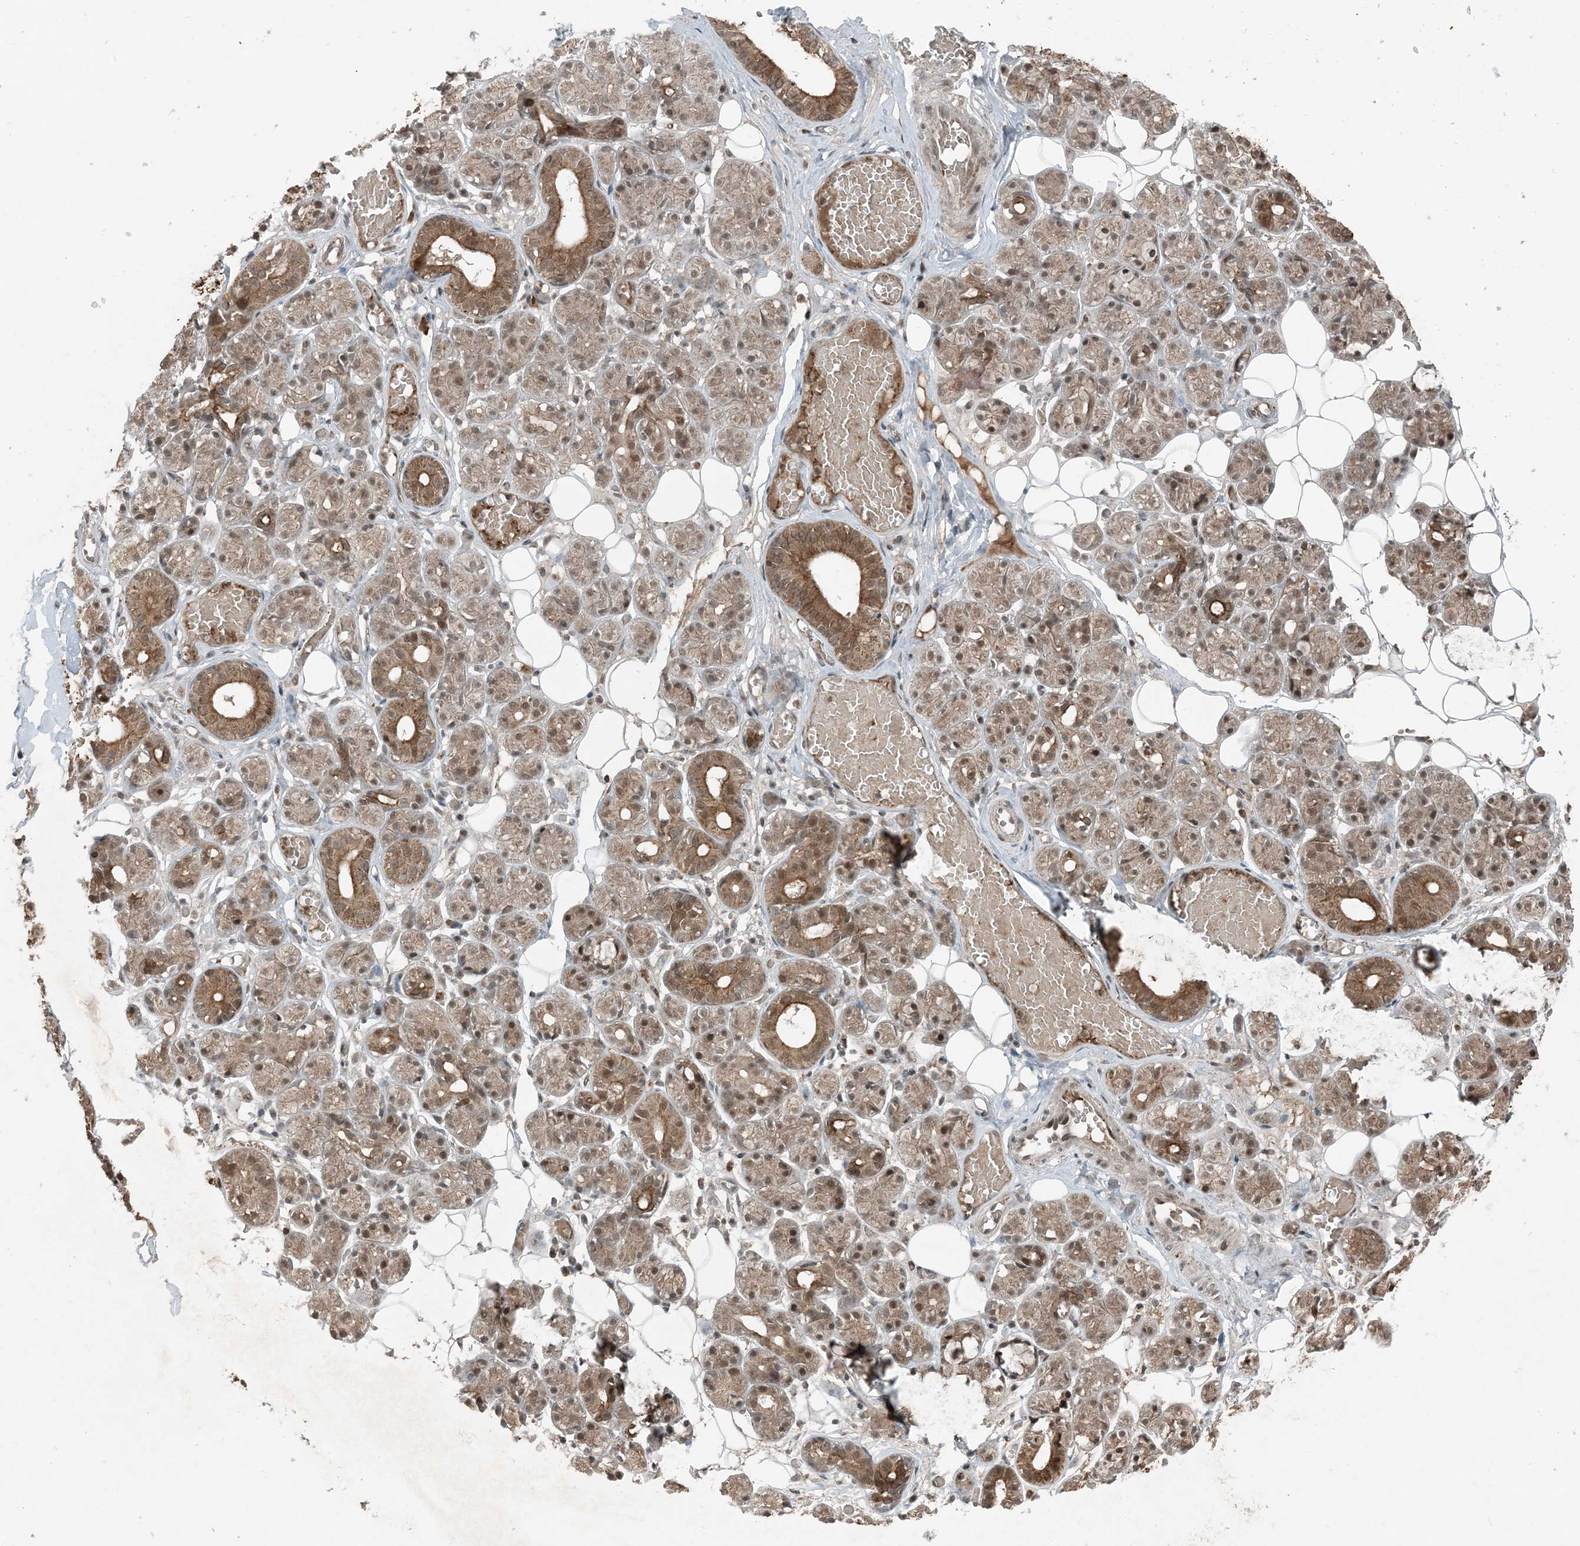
{"staining": {"intensity": "moderate", "quantity": ">75%", "location": "cytoplasmic/membranous,nuclear"}, "tissue": "salivary gland", "cell_type": "Glandular cells", "image_type": "normal", "snomed": [{"axis": "morphology", "description": "Normal tissue, NOS"}, {"axis": "topography", "description": "Salivary gland"}], "caption": "A medium amount of moderate cytoplasmic/membranous,nuclear staining is present in approximately >75% of glandular cells in normal salivary gland.", "gene": "TRAPPC12", "patient": {"sex": "male", "age": 63}}